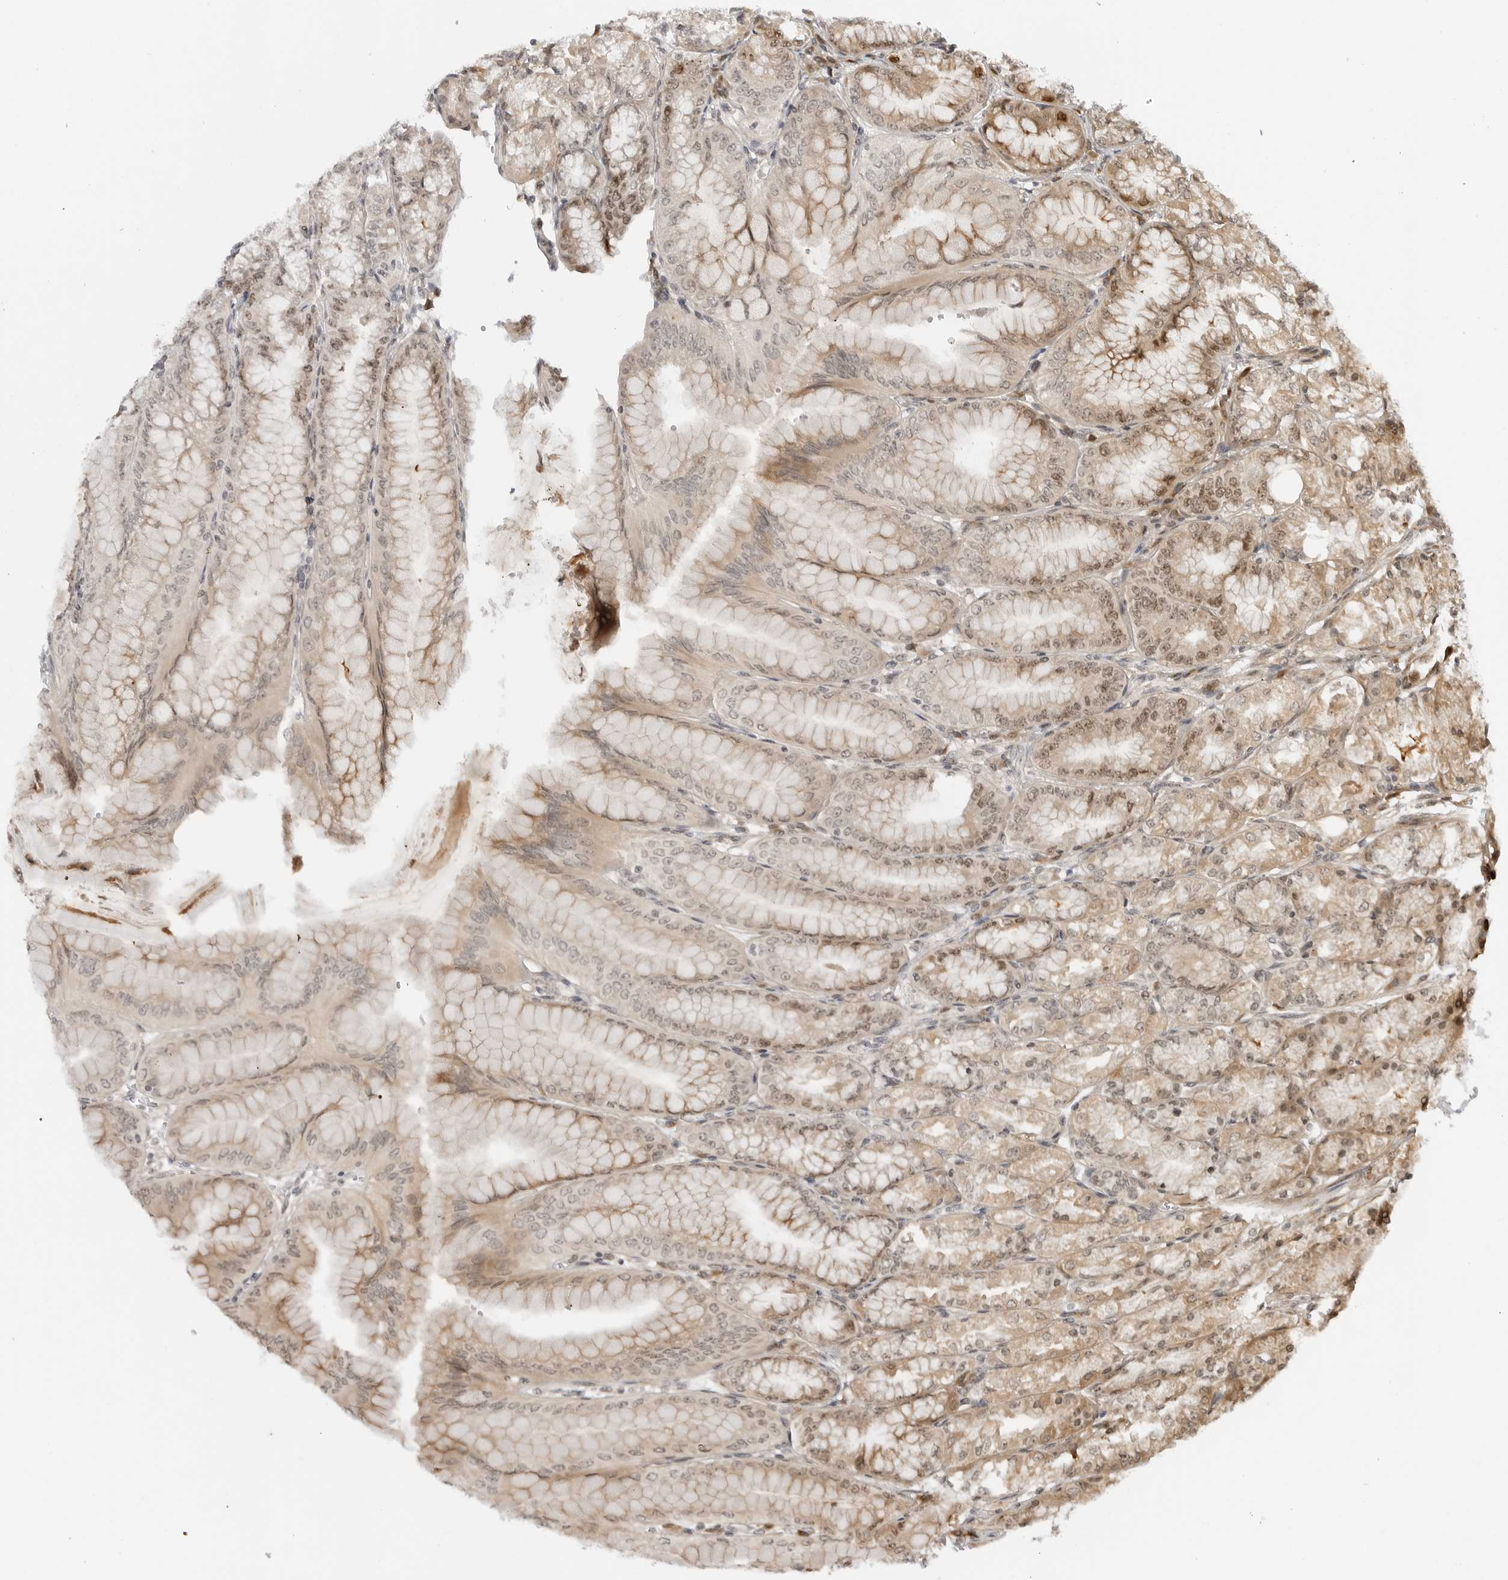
{"staining": {"intensity": "moderate", "quantity": ">75%", "location": "cytoplasmic/membranous,nuclear"}, "tissue": "stomach", "cell_type": "Glandular cells", "image_type": "normal", "snomed": [{"axis": "morphology", "description": "Normal tissue, NOS"}, {"axis": "topography", "description": "Stomach, lower"}], "caption": "DAB immunohistochemical staining of normal stomach displays moderate cytoplasmic/membranous,nuclear protein positivity in approximately >75% of glandular cells. Nuclei are stained in blue.", "gene": "TIPRL", "patient": {"sex": "male", "age": 71}}